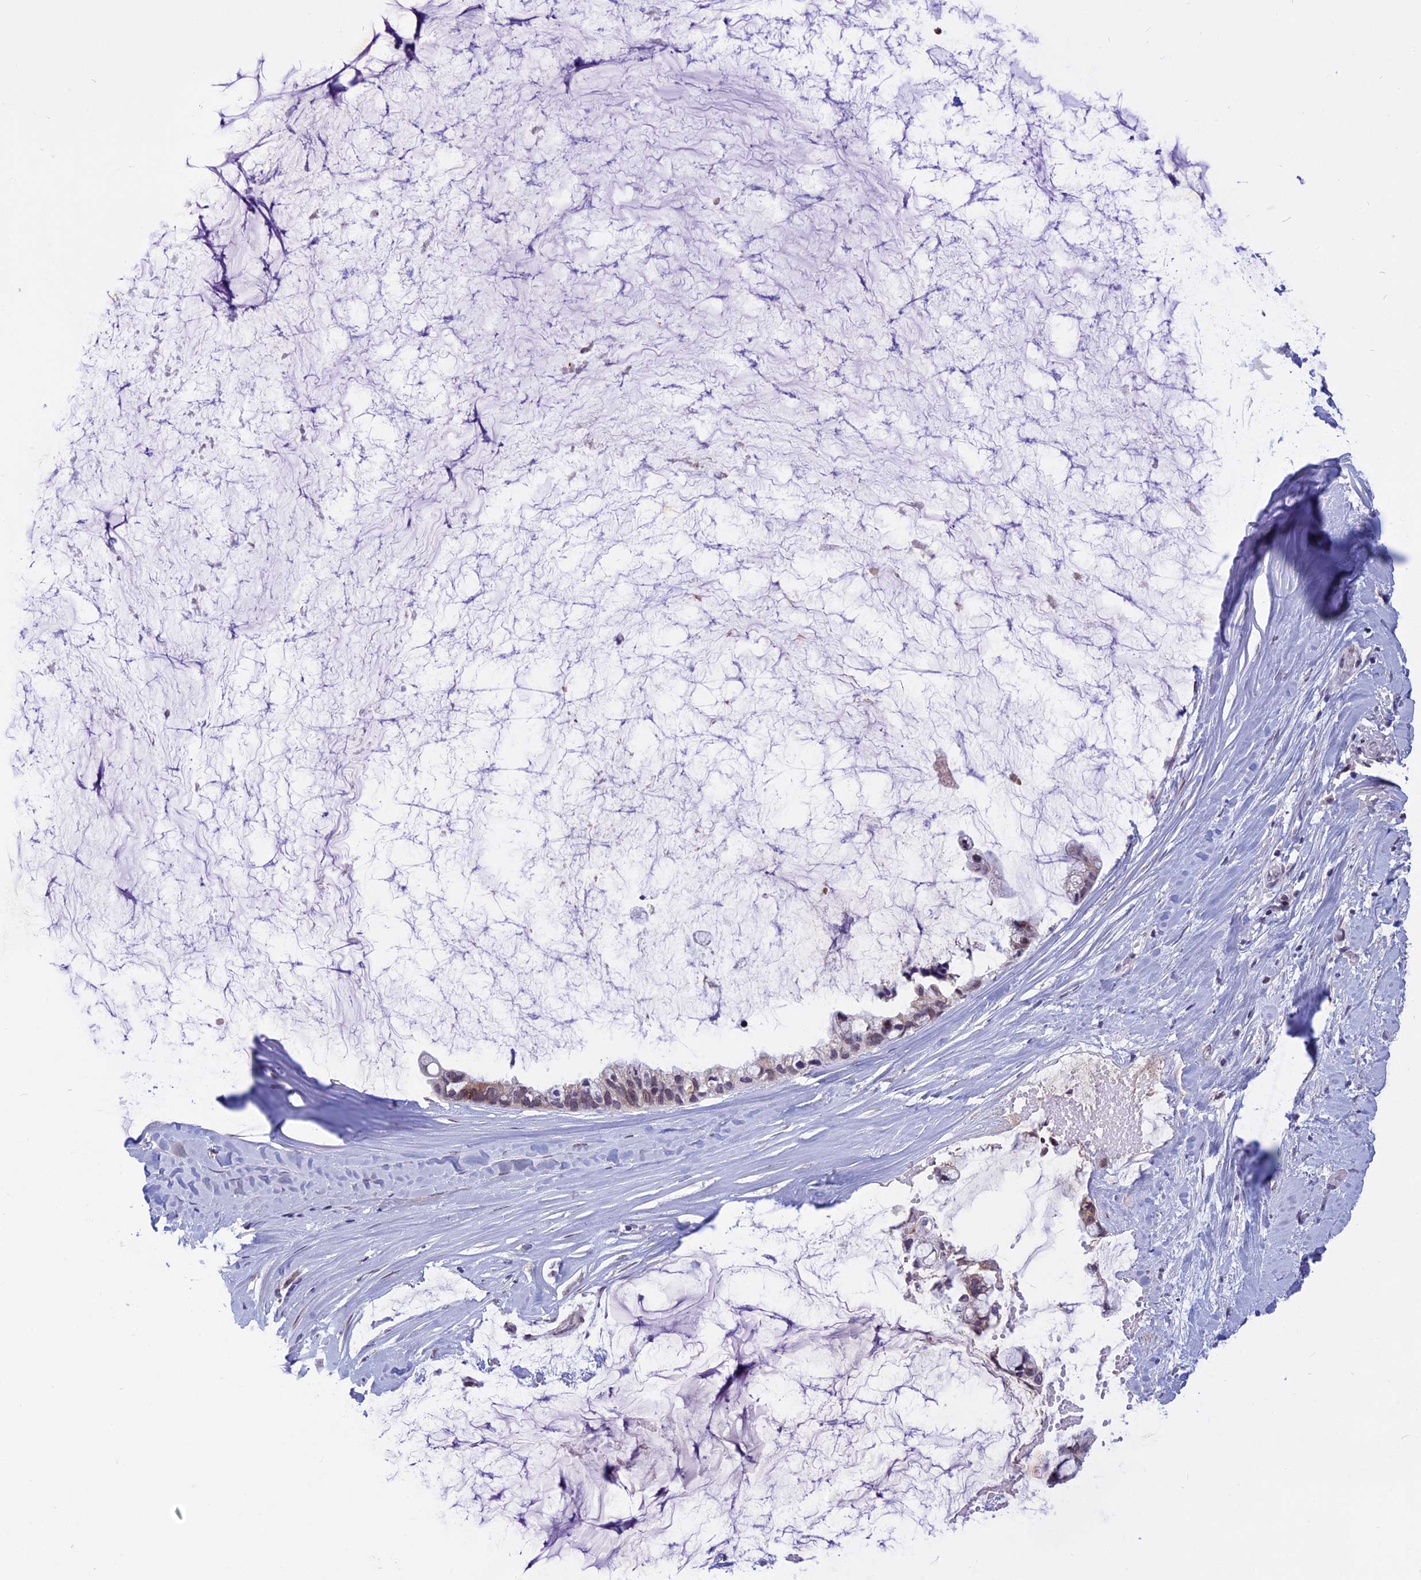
{"staining": {"intensity": "moderate", "quantity": "<25%", "location": "cytoplasmic/membranous"}, "tissue": "ovarian cancer", "cell_type": "Tumor cells", "image_type": "cancer", "snomed": [{"axis": "morphology", "description": "Cystadenocarcinoma, mucinous, NOS"}, {"axis": "topography", "description": "Ovary"}], "caption": "Immunohistochemical staining of ovarian cancer (mucinous cystadenocarcinoma) exhibits low levels of moderate cytoplasmic/membranous positivity in approximately <25% of tumor cells.", "gene": "CDC7", "patient": {"sex": "female", "age": 39}}